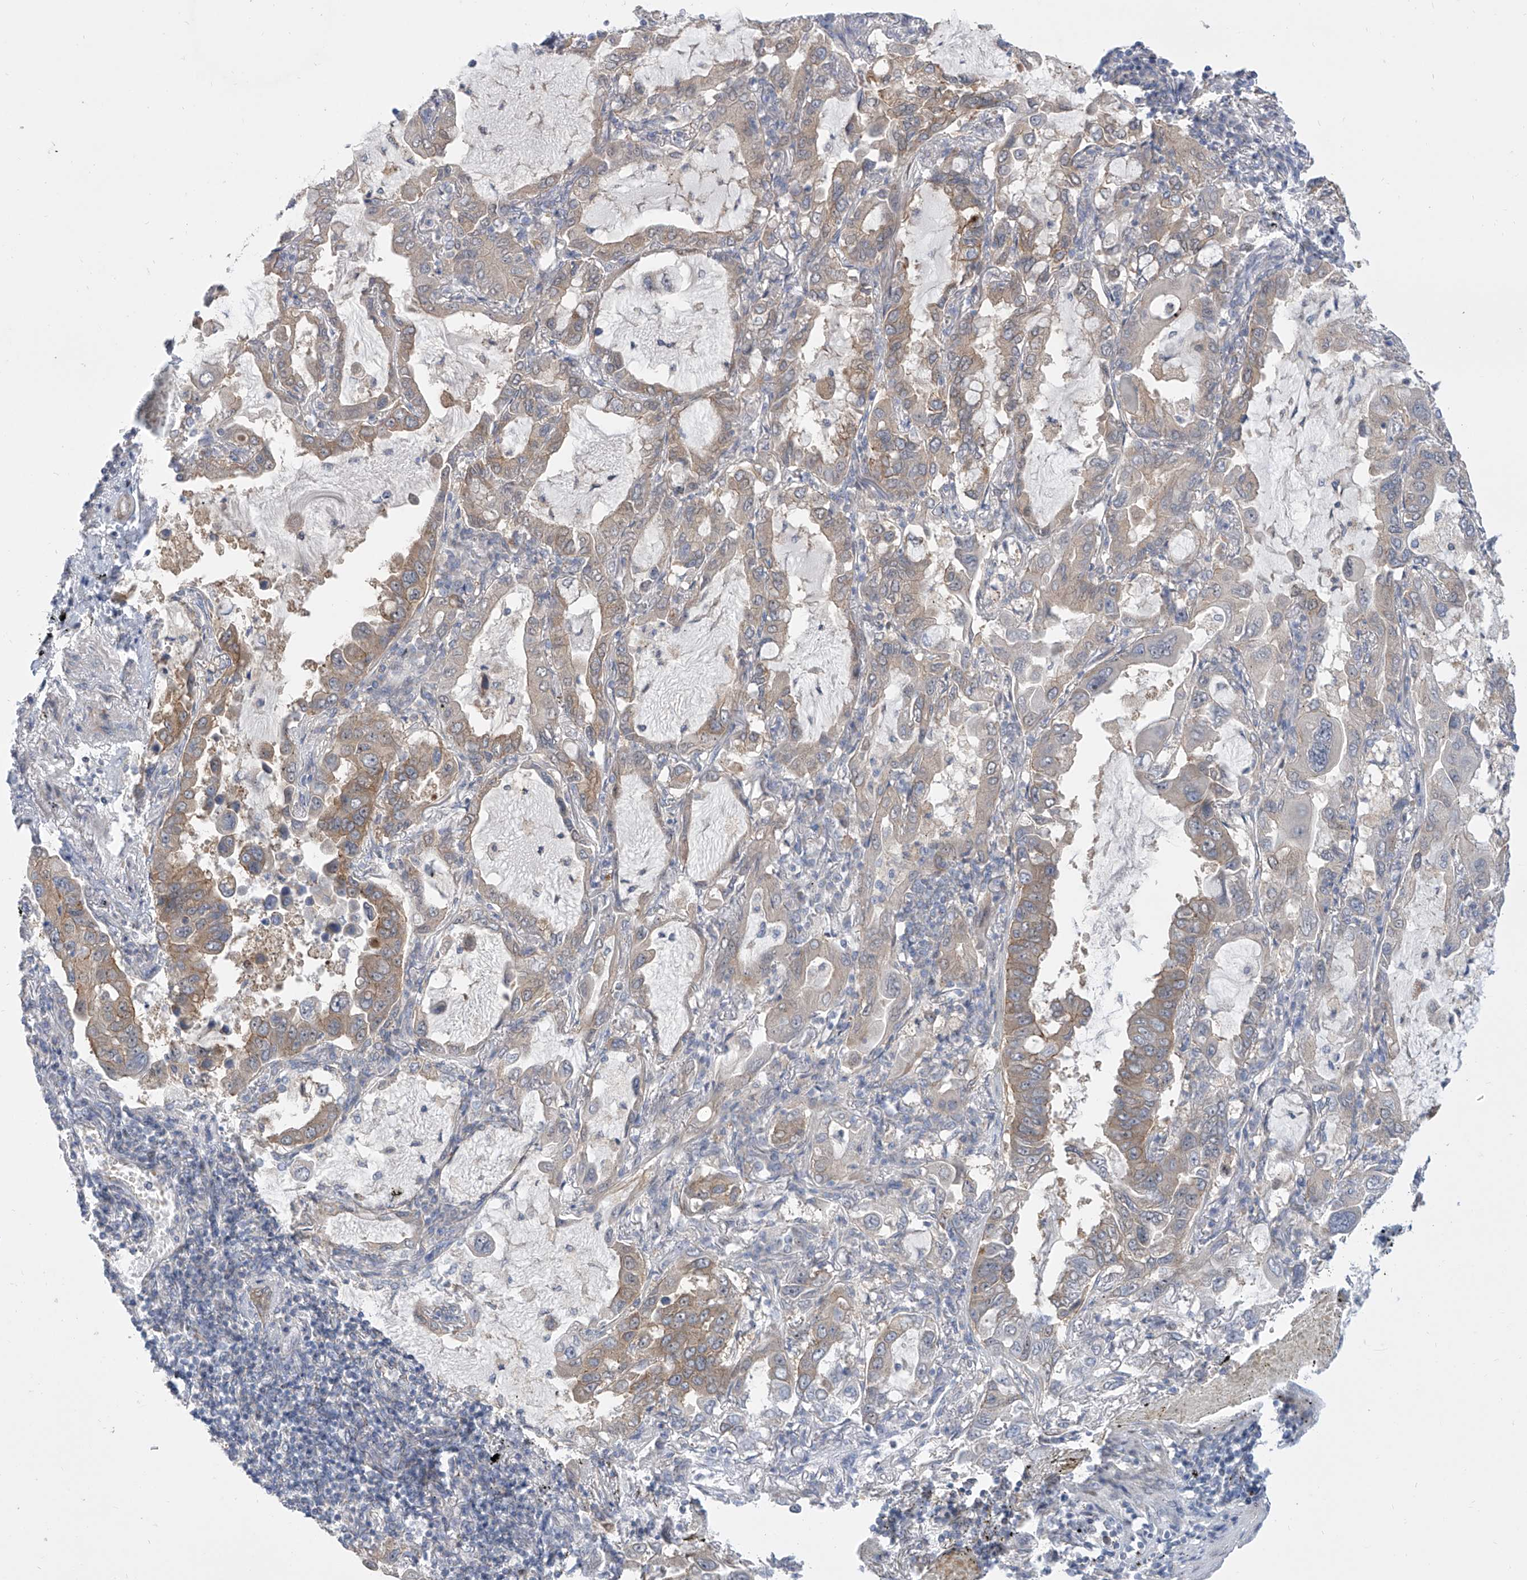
{"staining": {"intensity": "weak", "quantity": "25%-75%", "location": "cytoplasmic/membranous"}, "tissue": "lung cancer", "cell_type": "Tumor cells", "image_type": "cancer", "snomed": [{"axis": "morphology", "description": "Adenocarcinoma, NOS"}, {"axis": "topography", "description": "Lung"}], "caption": "This micrograph displays lung cancer stained with immunohistochemistry (IHC) to label a protein in brown. The cytoplasmic/membranous of tumor cells show weak positivity for the protein. Nuclei are counter-stained blue.", "gene": "LRRC1", "patient": {"sex": "male", "age": 64}}